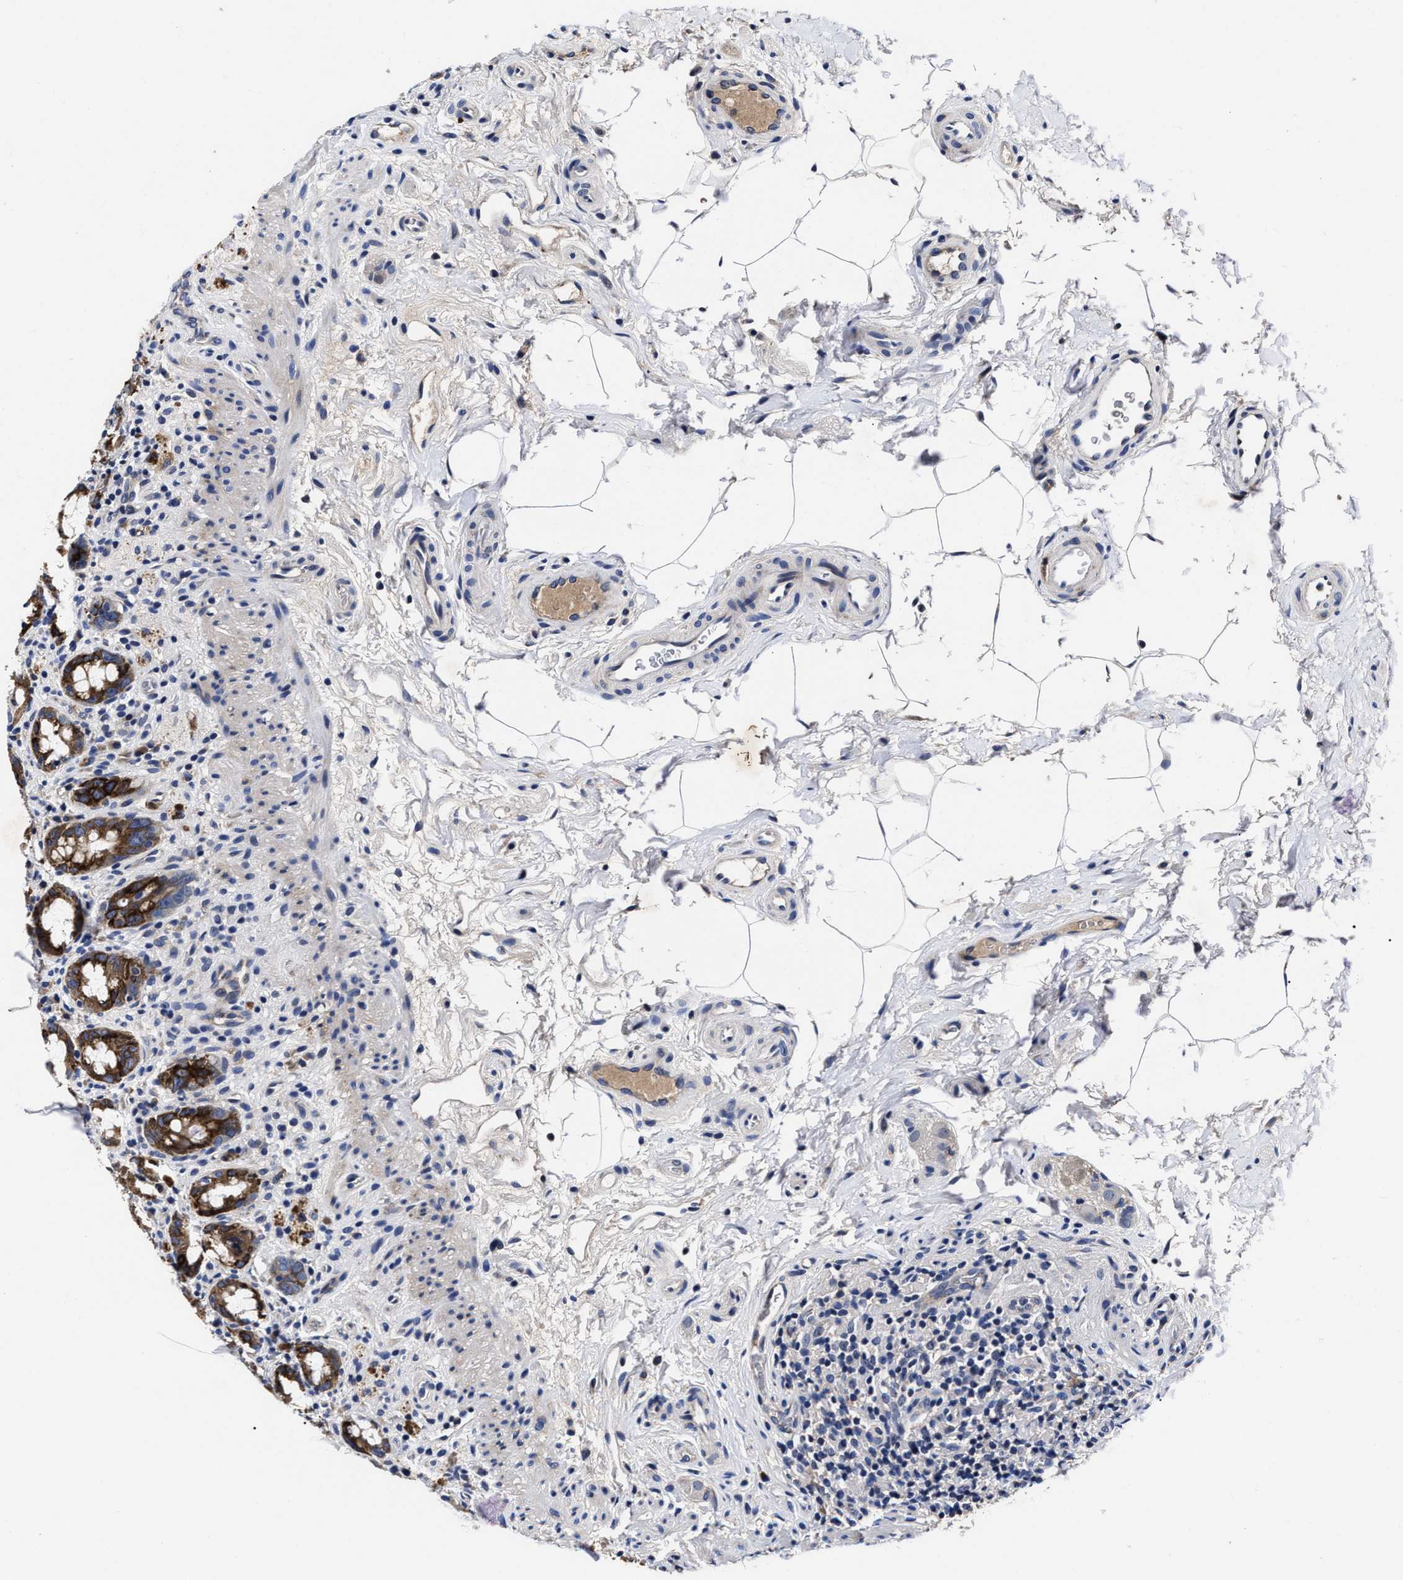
{"staining": {"intensity": "strong", "quantity": "25%-75%", "location": "cytoplasmic/membranous"}, "tissue": "rectum", "cell_type": "Glandular cells", "image_type": "normal", "snomed": [{"axis": "morphology", "description": "Normal tissue, NOS"}, {"axis": "topography", "description": "Rectum"}], "caption": "Protein staining by immunohistochemistry exhibits strong cytoplasmic/membranous positivity in about 25%-75% of glandular cells in normal rectum. (brown staining indicates protein expression, while blue staining denotes nuclei).", "gene": "OLFML2A", "patient": {"sex": "male", "age": 44}}